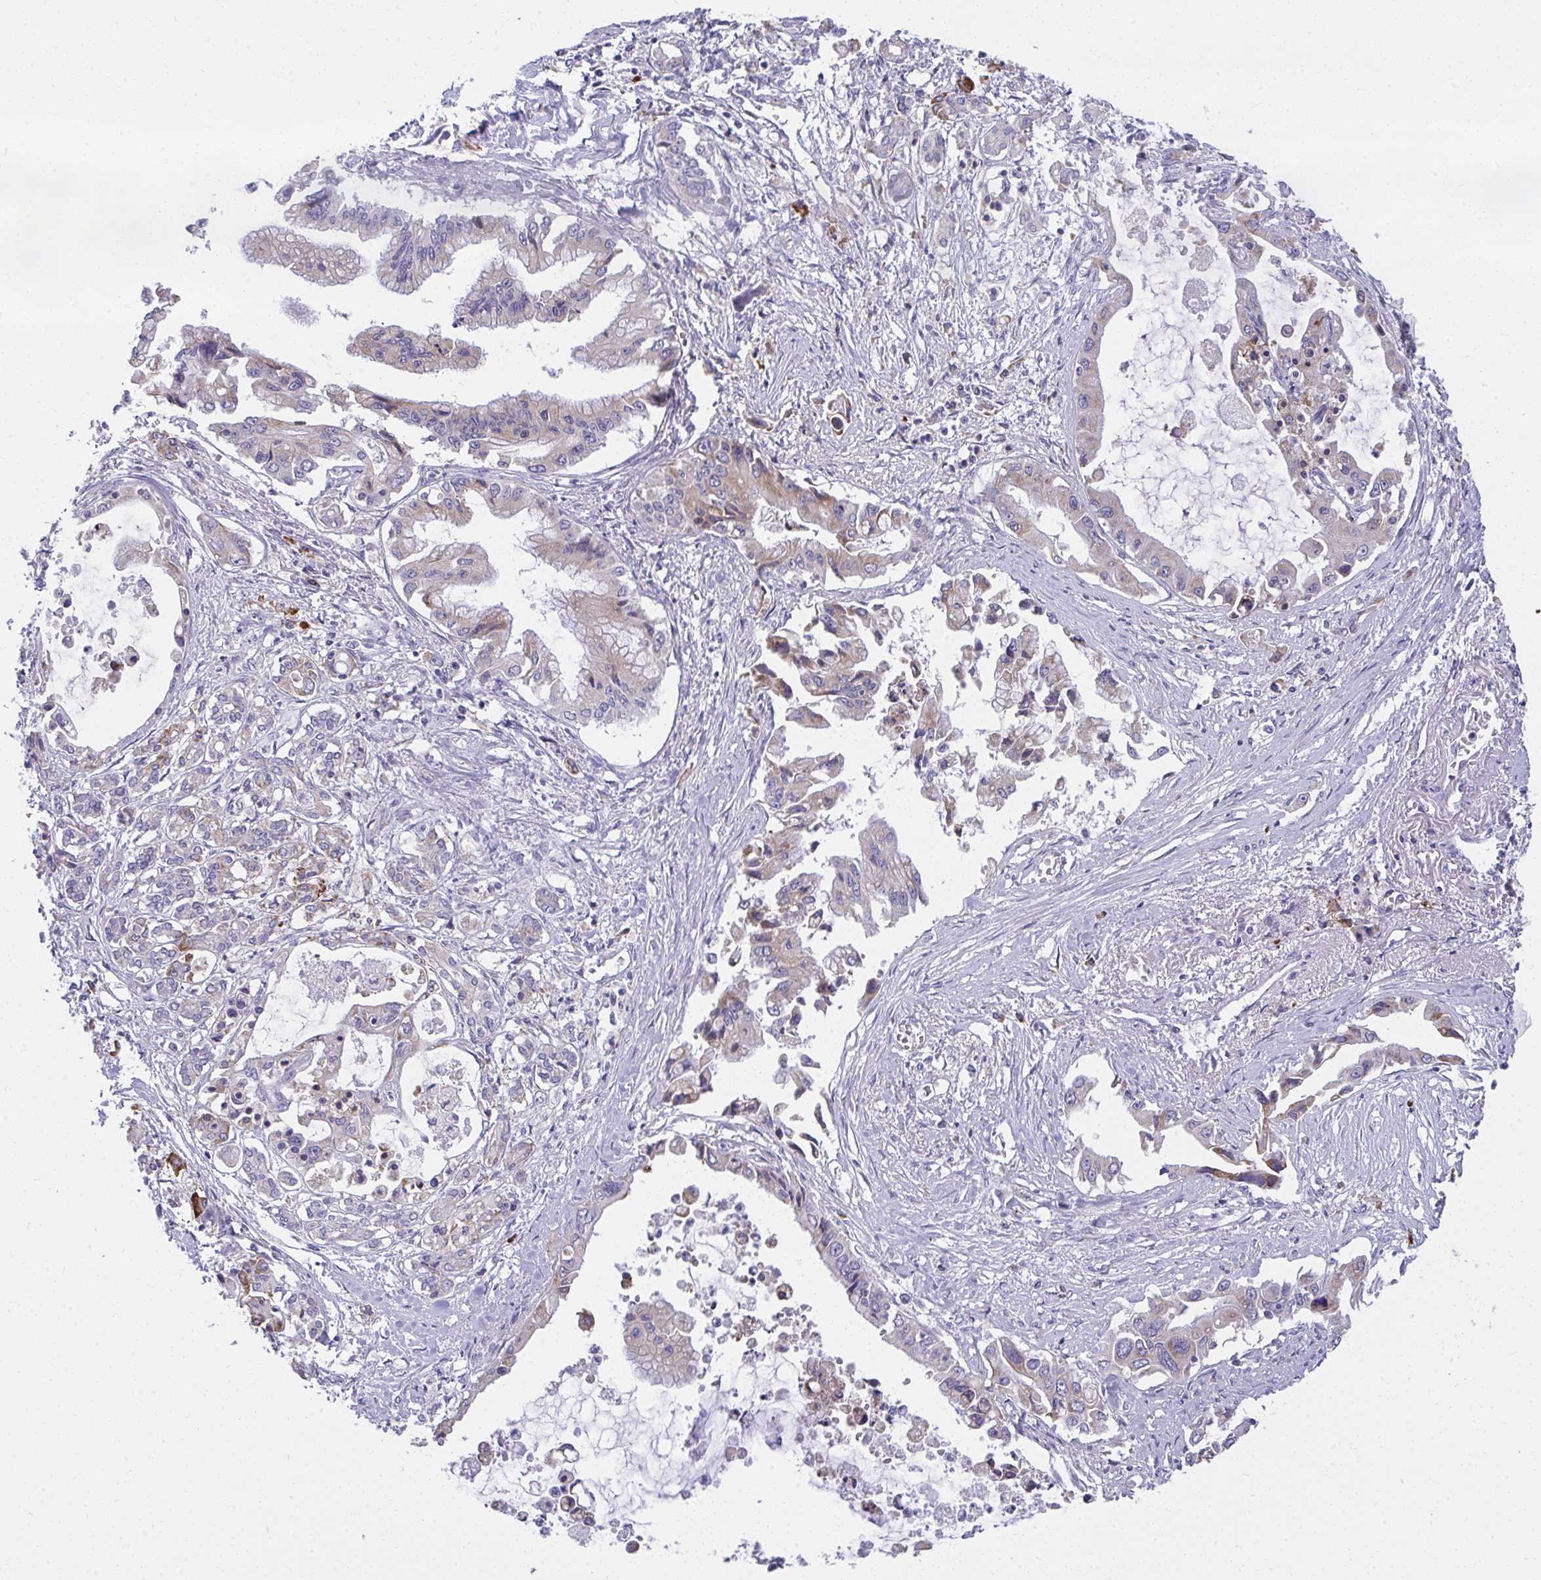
{"staining": {"intensity": "weak", "quantity": "25%-75%", "location": "cytoplasmic/membranous"}, "tissue": "pancreatic cancer", "cell_type": "Tumor cells", "image_type": "cancer", "snomed": [{"axis": "morphology", "description": "Adenocarcinoma, NOS"}, {"axis": "topography", "description": "Pancreas"}], "caption": "Tumor cells display weak cytoplasmic/membranous expression in about 25%-75% of cells in adenocarcinoma (pancreatic).", "gene": "FASLG", "patient": {"sex": "male", "age": 84}}